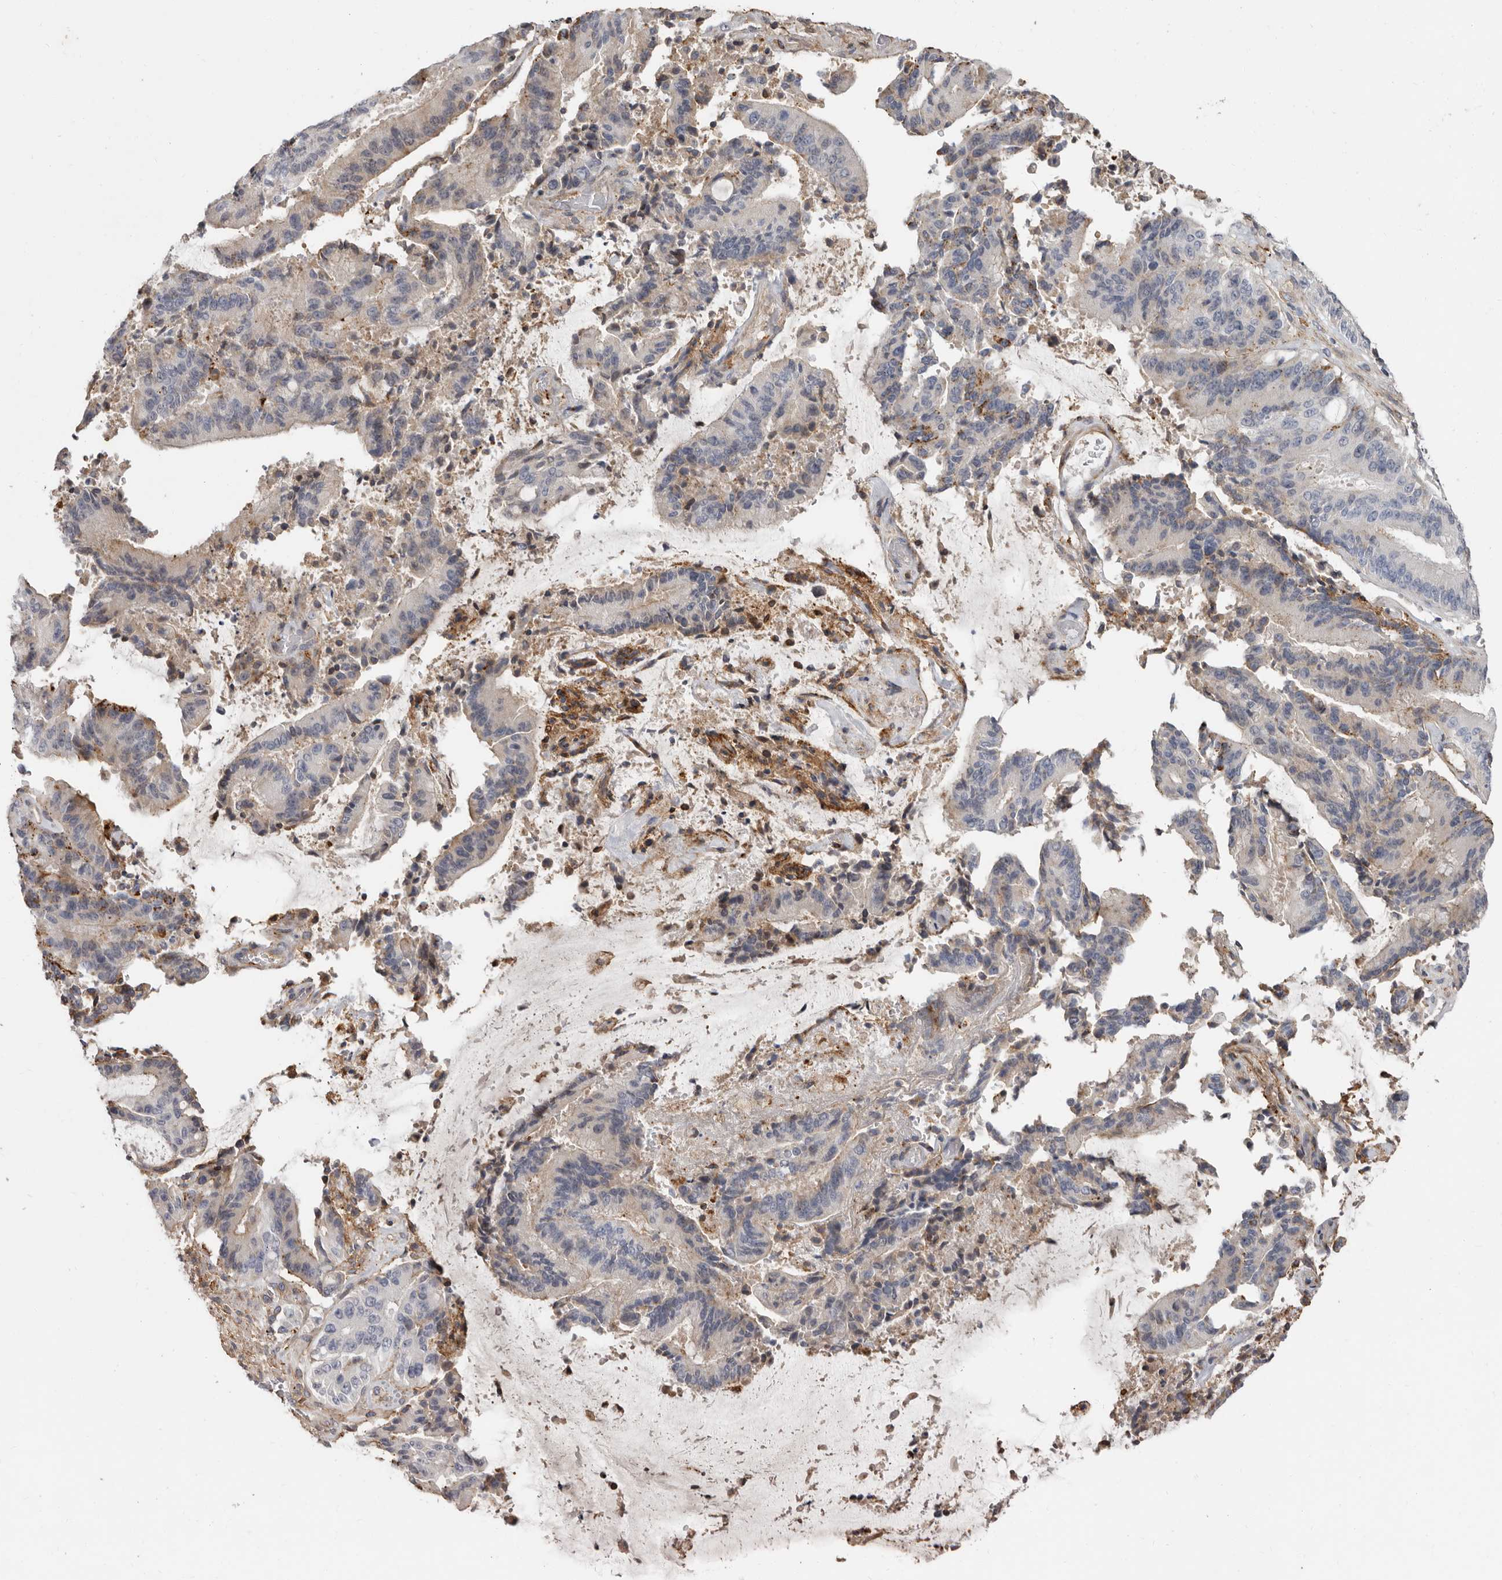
{"staining": {"intensity": "negative", "quantity": "none", "location": "none"}, "tissue": "liver cancer", "cell_type": "Tumor cells", "image_type": "cancer", "snomed": [{"axis": "morphology", "description": "Normal tissue, NOS"}, {"axis": "morphology", "description": "Cholangiocarcinoma"}, {"axis": "topography", "description": "Liver"}, {"axis": "topography", "description": "Peripheral nerve tissue"}], "caption": "DAB (3,3'-diaminobenzidine) immunohistochemical staining of human liver cancer (cholangiocarcinoma) displays no significant expression in tumor cells.", "gene": "KIF26B", "patient": {"sex": "female", "age": 73}}